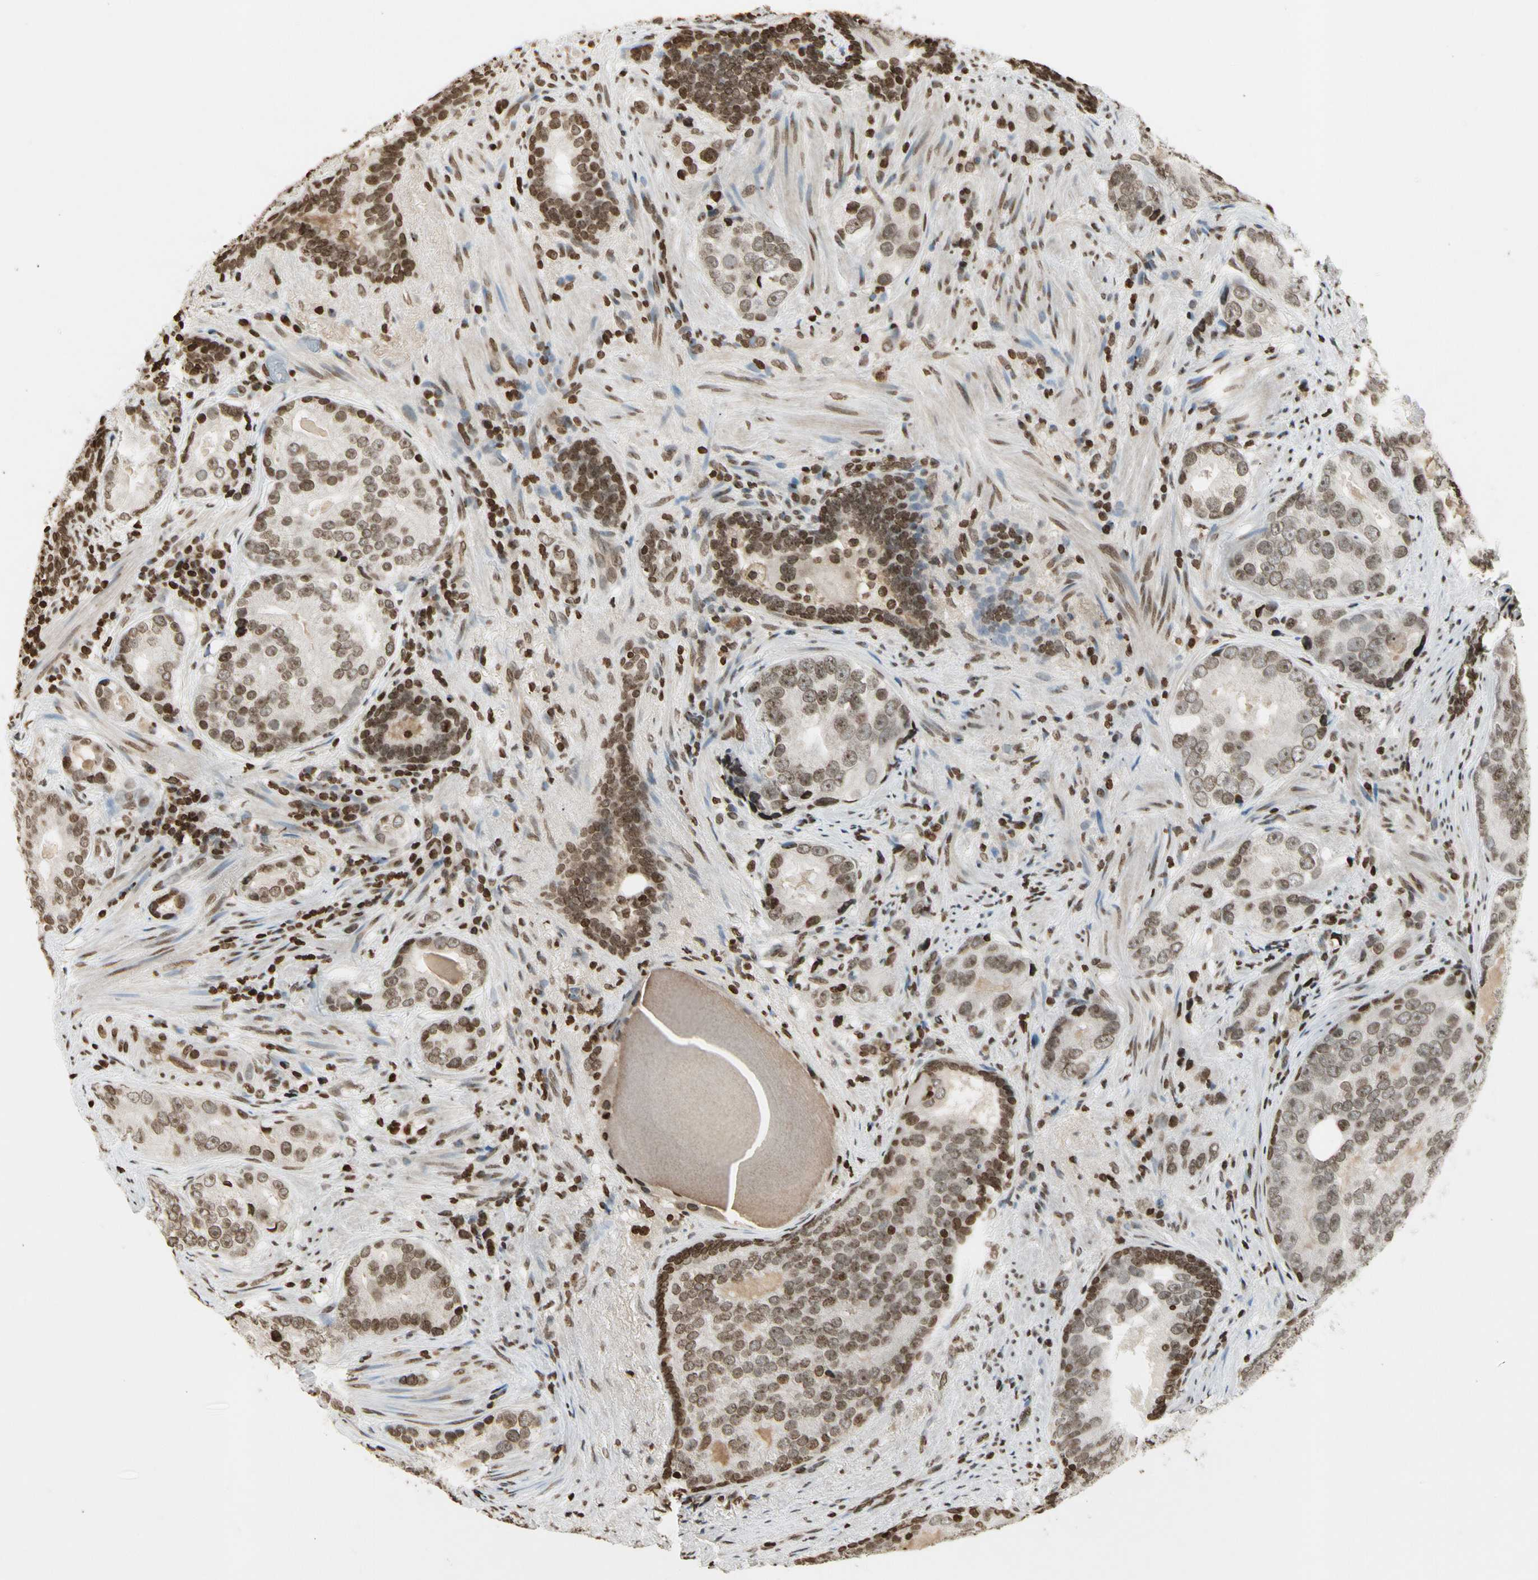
{"staining": {"intensity": "moderate", "quantity": ">75%", "location": "nuclear"}, "tissue": "prostate cancer", "cell_type": "Tumor cells", "image_type": "cancer", "snomed": [{"axis": "morphology", "description": "Adenocarcinoma, High grade"}, {"axis": "topography", "description": "Prostate"}], "caption": "Tumor cells demonstrate medium levels of moderate nuclear expression in about >75% of cells in prostate cancer. (brown staining indicates protein expression, while blue staining denotes nuclei).", "gene": "RORA", "patient": {"sex": "male", "age": 66}}